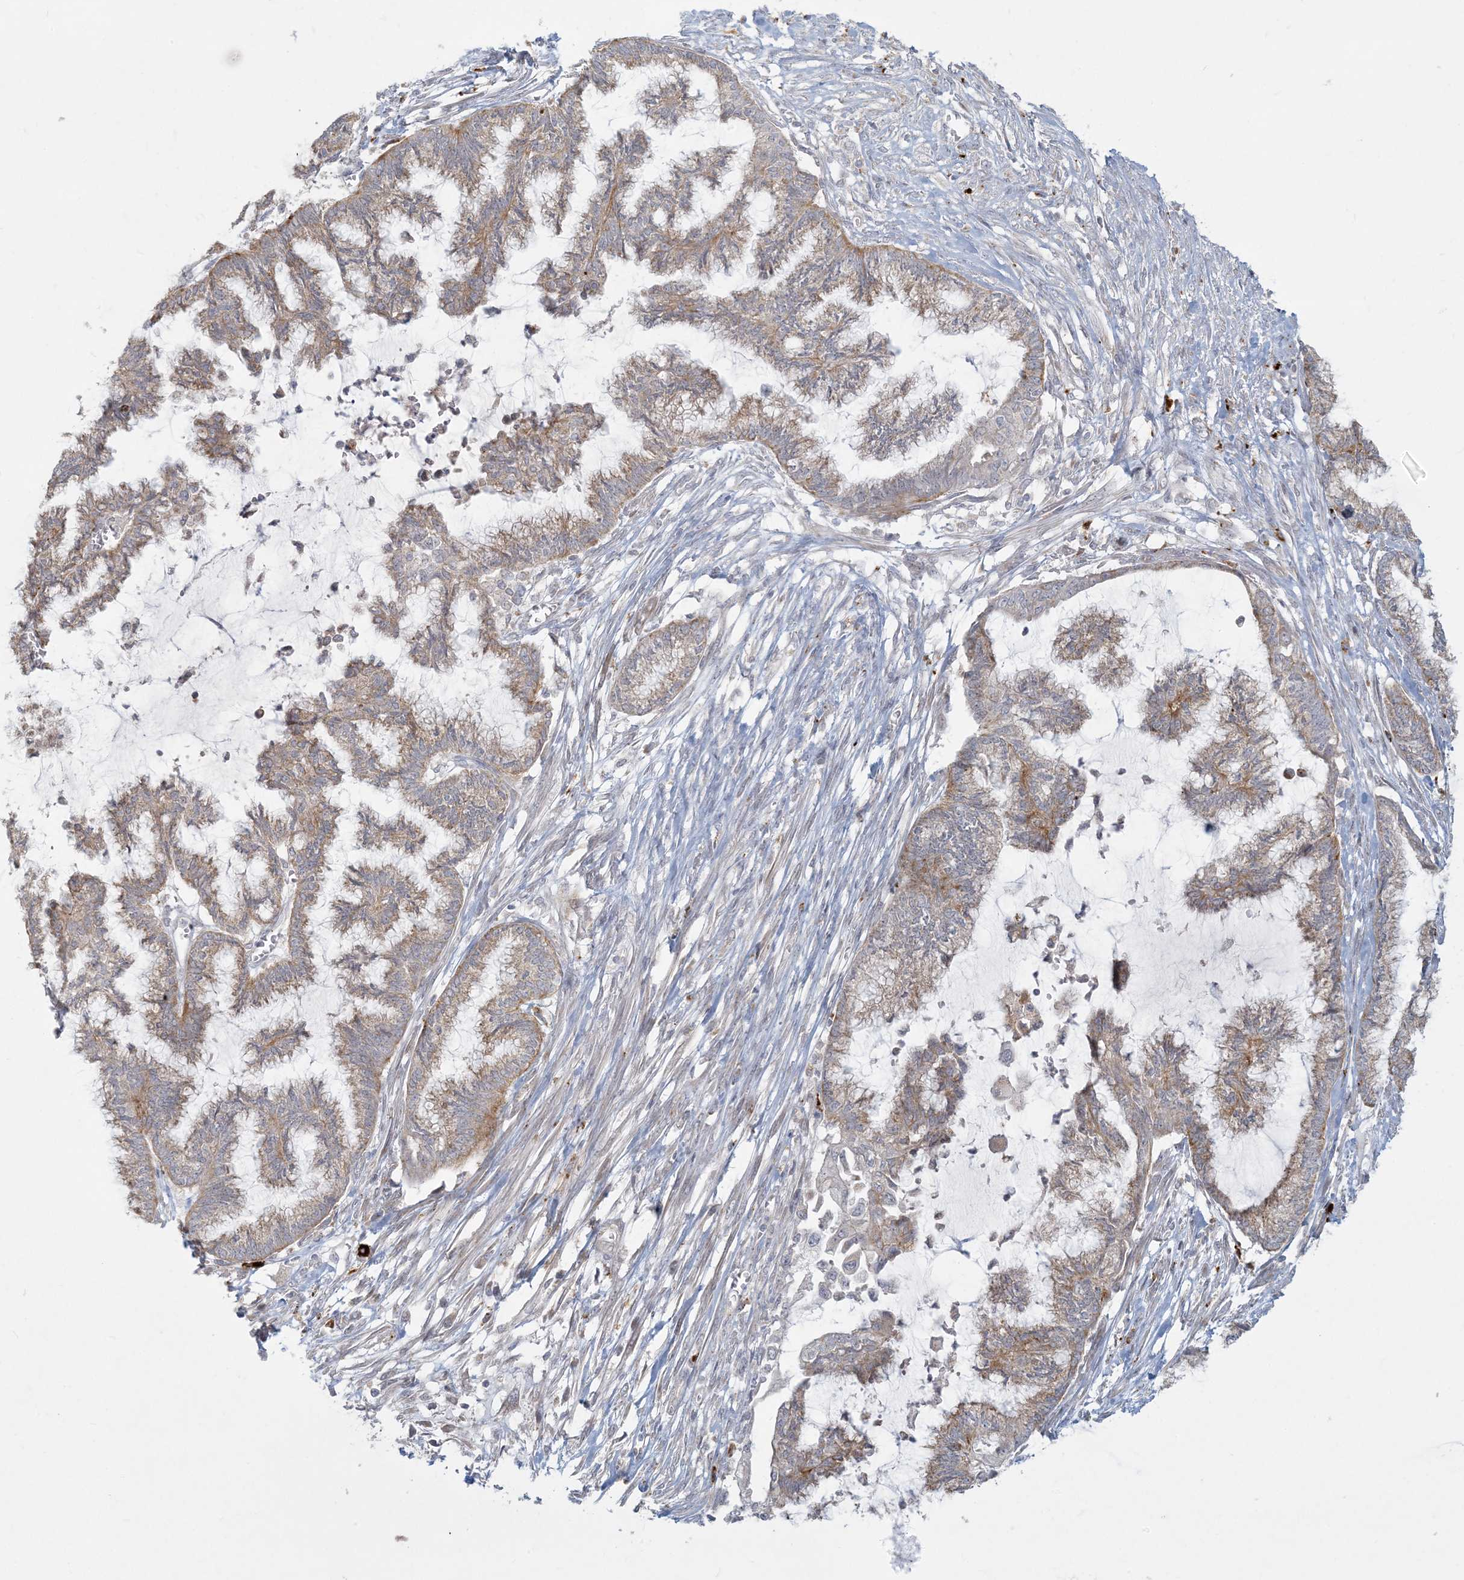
{"staining": {"intensity": "moderate", "quantity": ">75%", "location": "cytoplasmic/membranous"}, "tissue": "endometrial cancer", "cell_type": "Tumor cells", "image_type": "cancer", "snomed": [{"axis": "morphology", "description": "Adenocarcinoma, NOS"}, {"axis": "topography", "description": "Endometrium"}], "caption": "This is a histology image of immunohistochemistry staining of endometrial cancer, which shows moderate expression in the cytoplasmic/membranous of tumor cells.", "gene": "MCAT", "patient": {"sex": "female", "age": 86}}